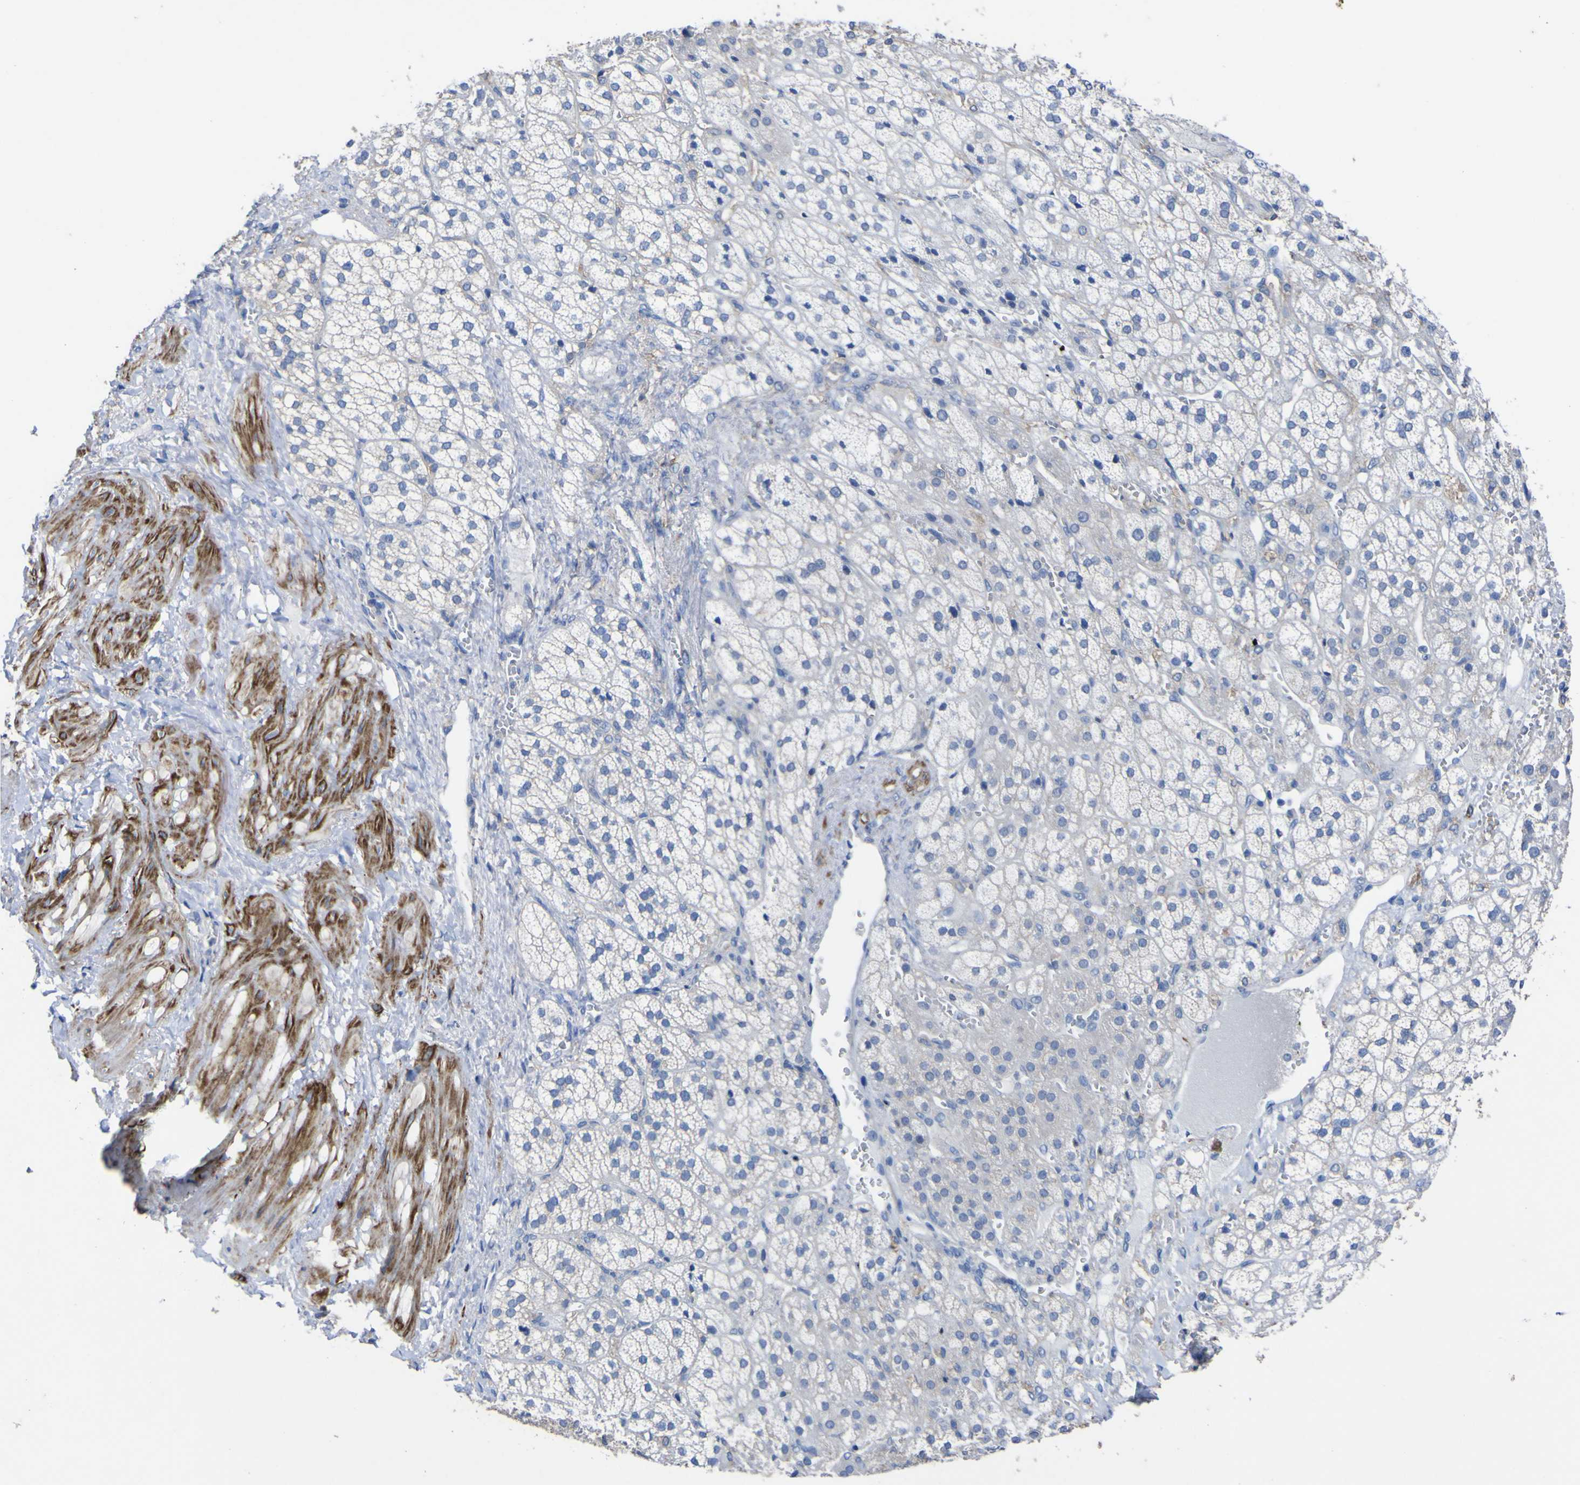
{"staining": {"intensity": "negative", "quantity": "none", "location": "none"}, "tissue": "adrenal gland", "cell_type": "Glandular cells", "image_type": "normal", "snomed": [{"axis": "morphology", "description": "Normal tissue, NOS"}, {"axis": "topography", "description": "Adrenal gland"}], "caption": "Normal adrenal gland was stained to show a protein in brown. There is no significant expression in glandular cells.", "gene": "AGO4", "patient": {"sex": "male", "age": 56}}